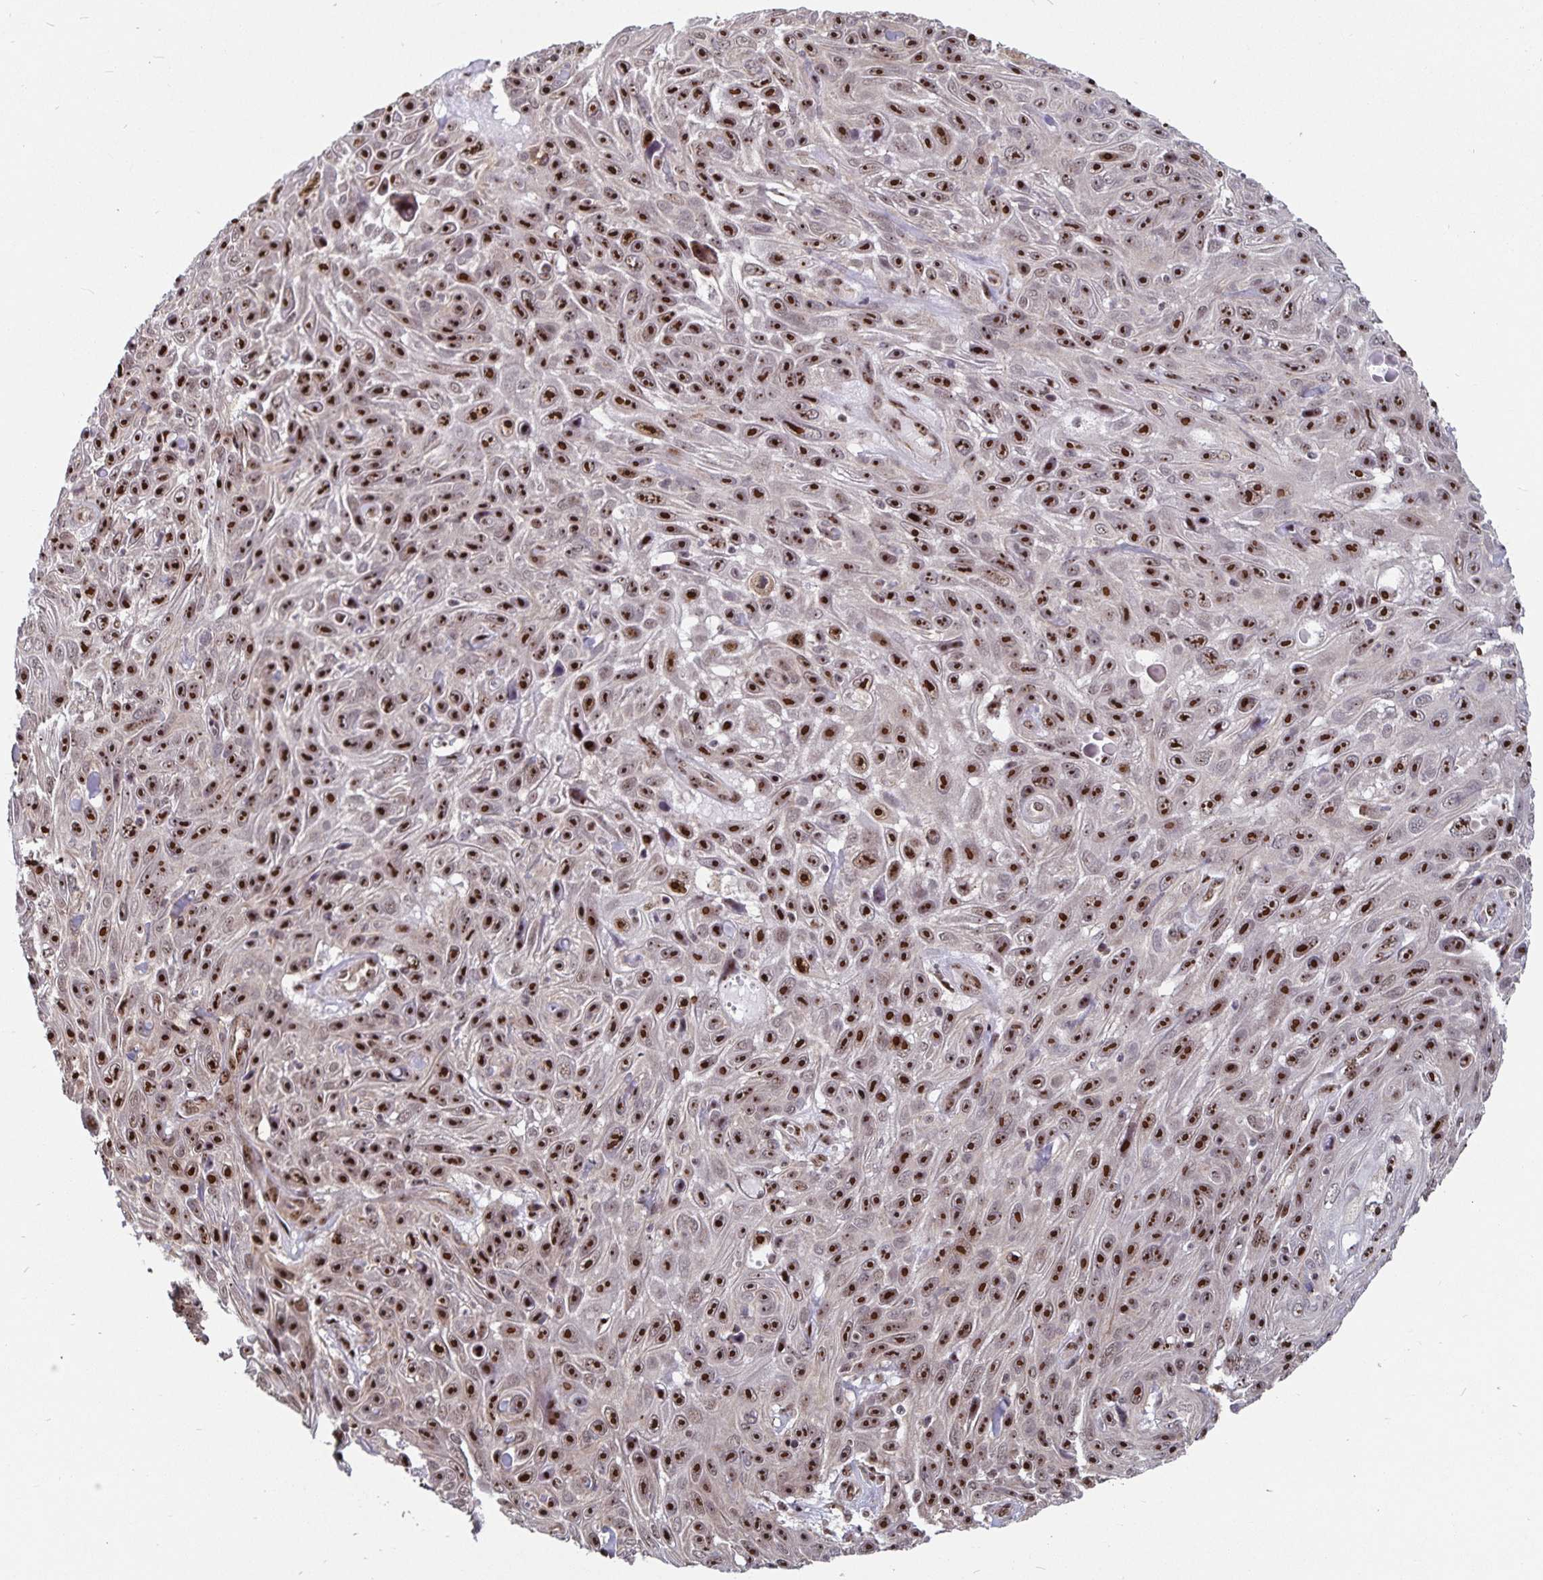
{"staining": {"intensity": "strong", "quantity": ">75%", "location": "nuclear"}, "tissue": "skin cancer", "cell_type": "Tumor cells", "image_type": "cancer", "snomed": [{"axis": "morphology", "description": "Squamous cell carcinoma, NOS"}, {"axis": "topography", "description": "Skin"}], "caption": "Skin cancer stained for a protein displays strong nuclear positivity in tumor cells.", "gene": "LAS1L", "patient": {"sex": "male", "age": 82}}